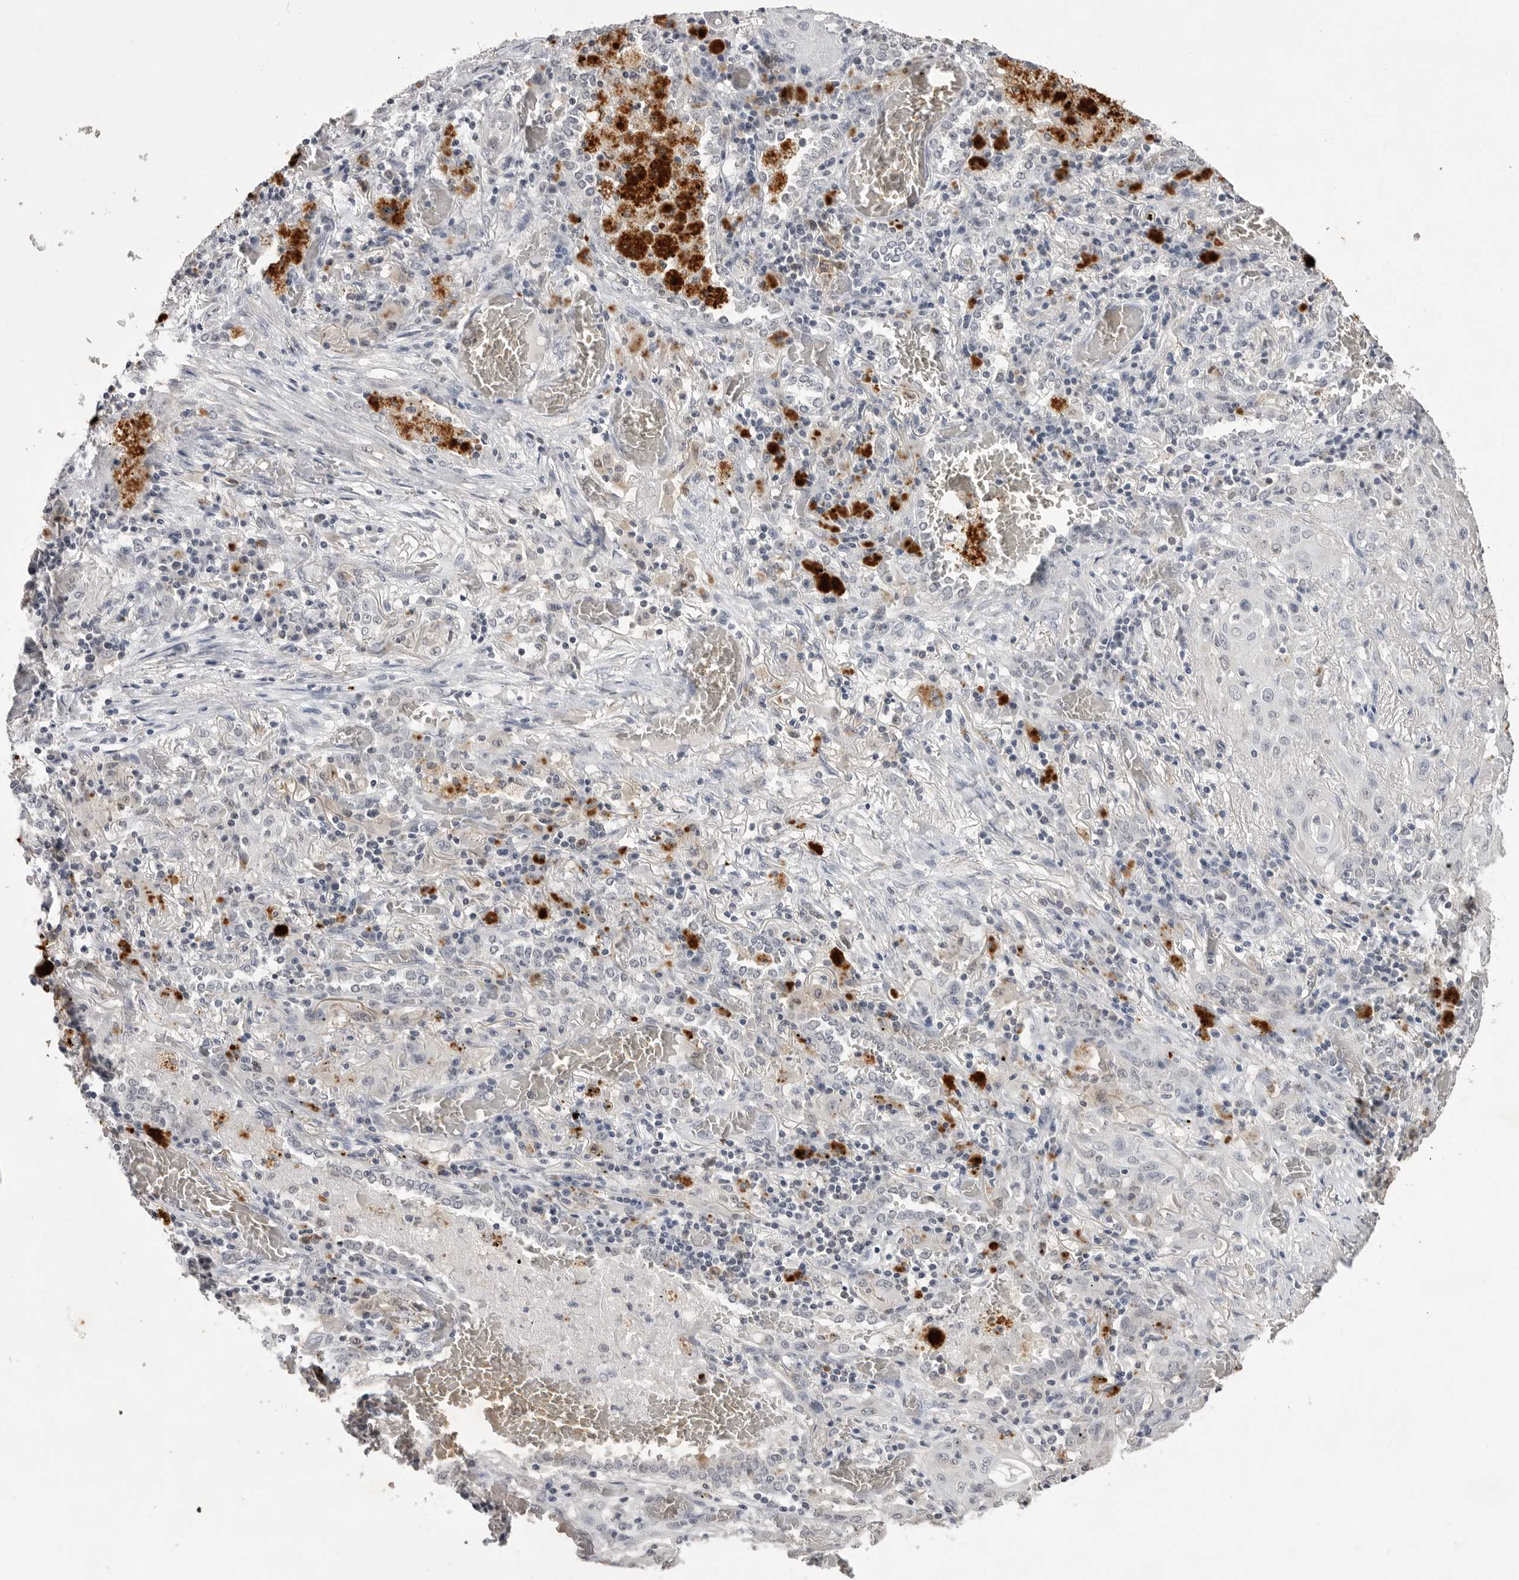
{"staining": {"intensity": "negative", "quantity": "none", "location": "none"}, "tissue": "lung cancer", "cell_type": "Tumor cells", "image_type": "cancer", "snomed": [{"axis": "morphology", "description": "Squamous cell carcinoma, NOS"}, {"axis": "topography", "description": "Lung"}], "caption": "Tumor cells show no significant protein expression in squamous cell carcinoma (lung). Brightfield microscopy of immunohistochemistry (IHC) stained with DAB (3,3'-diaminobenzidine) (brown) and hematoxylin (blue), captured at high magnification.", "gene": "RRM1", "patient": {"sex": "female", "age": 47}}